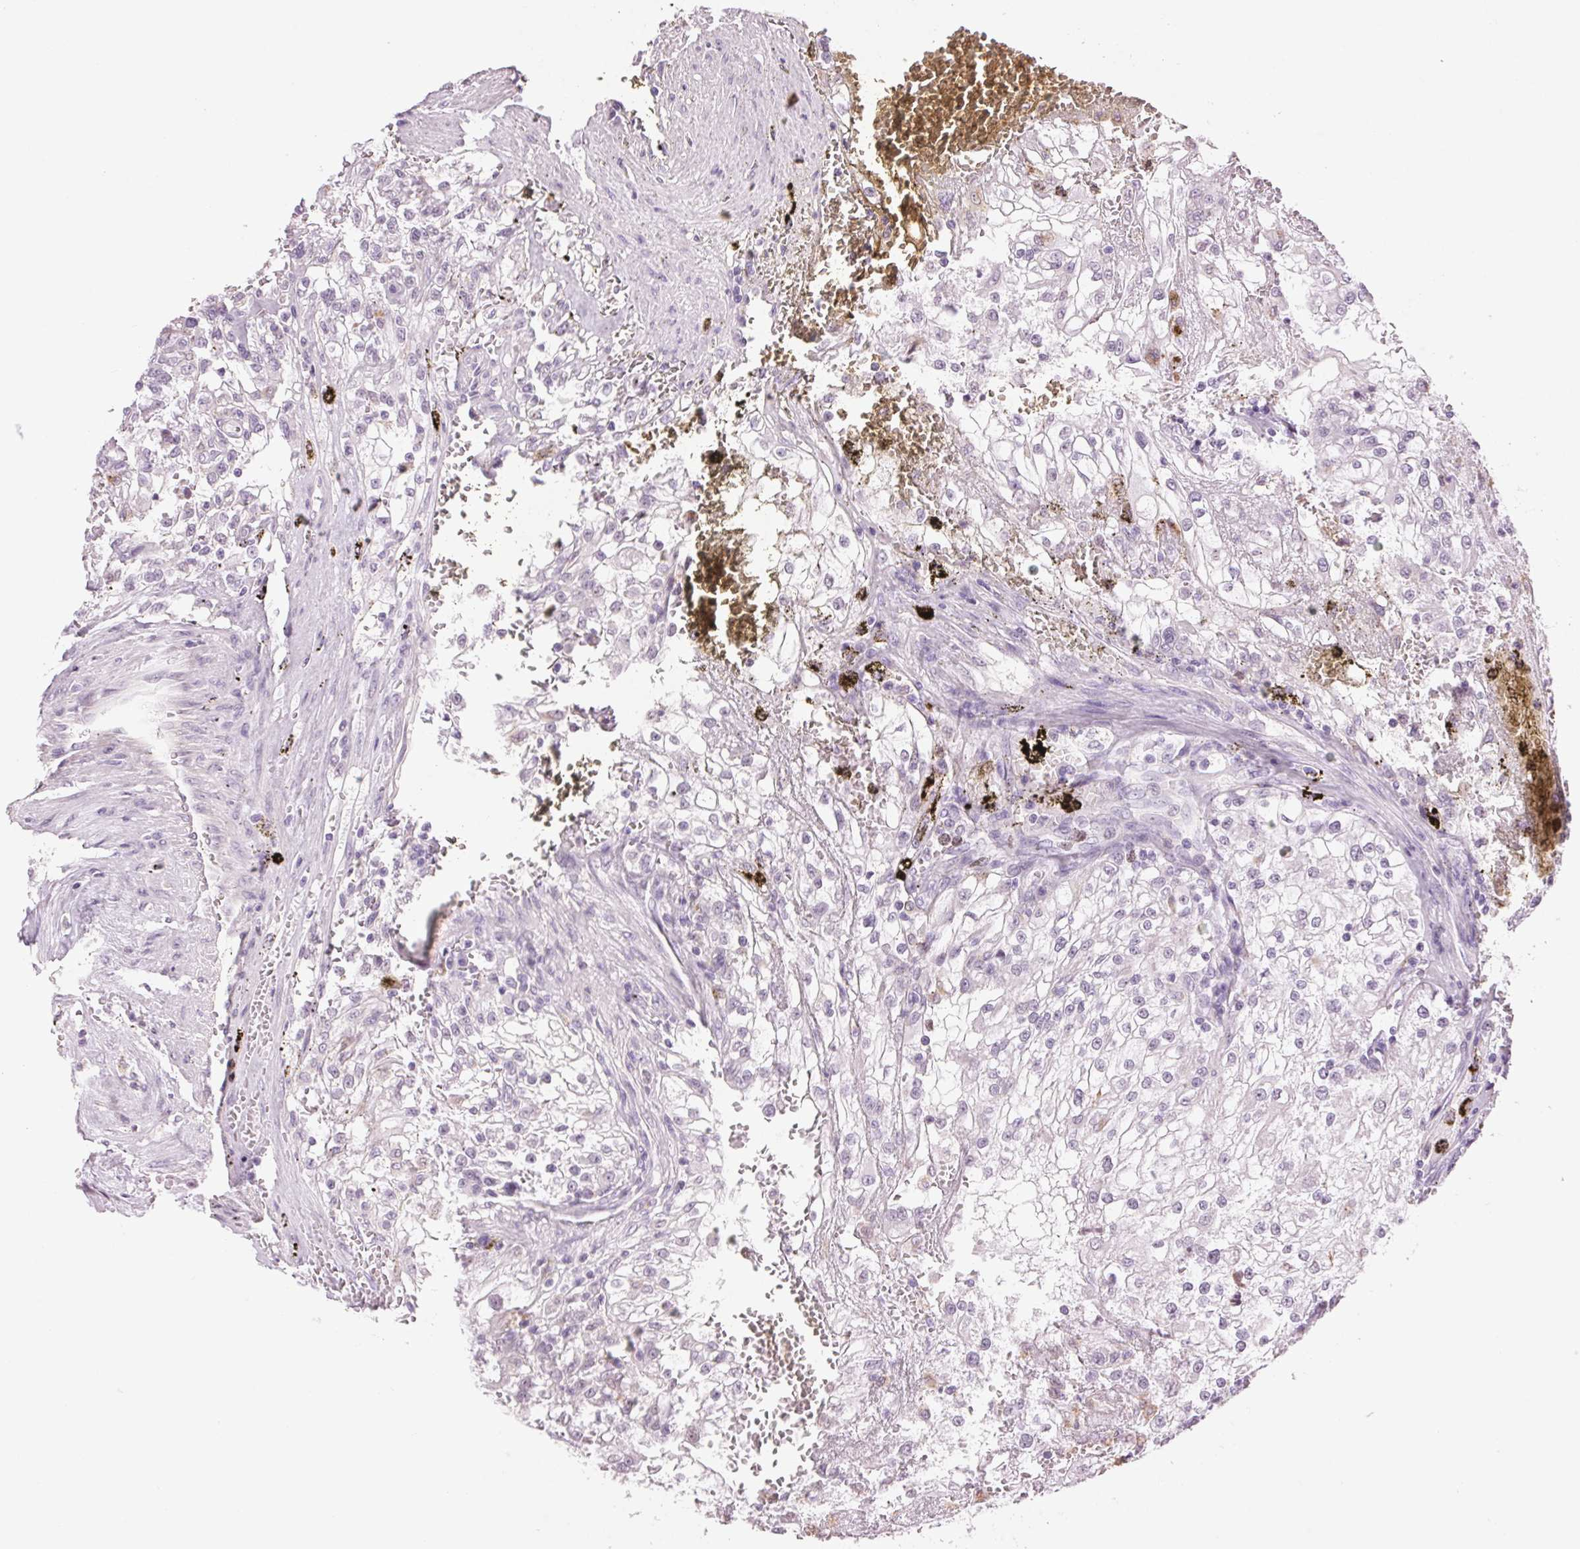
{"staining": {"intensity": "negative", "quantity": "none", "location": "none"}, "tissue": "renal cancer", "cell_type": "Tumor cells", "image_type": "cancer", "snomed": [{"axis": "morphology", "description": "Adenocarcinoma, NOS"}, {"axis": "topography", "description": "Kidney"}], "caption": "This is an immunohistochemistry (IHC) image of renal cancer (adenocarcinoma). There is no expression in tumor cells.", "gene": "MPO", "patient": {"sex": "female", "age": 74}}